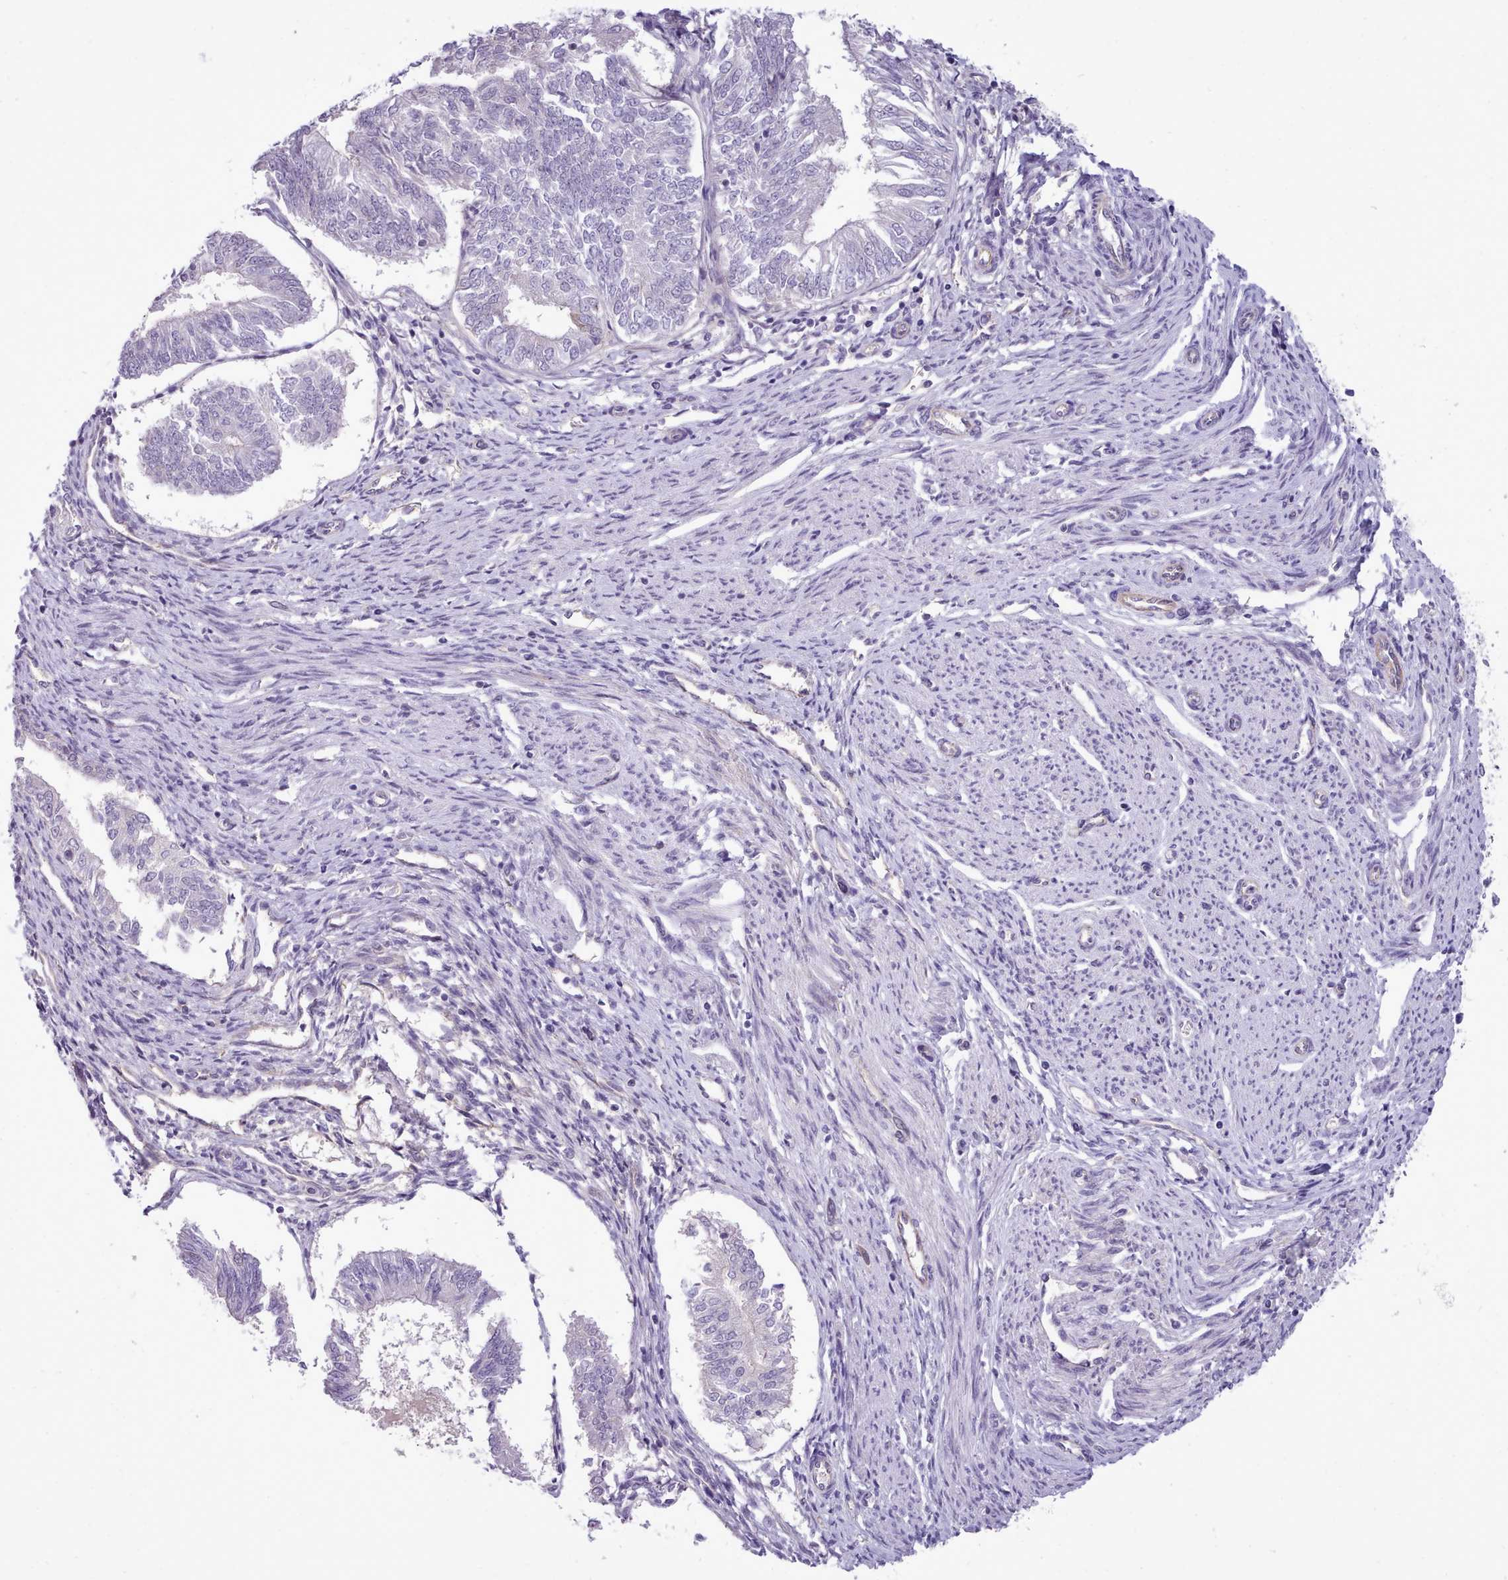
{"staining": {"intensity": "negative", "quantity": "none", "location": "none"}, "tissue": "endometrial cancer", "cell_type": "Tumor cells", "image_type": "cancer", "snomed": [{"axis": "morphology", "description": "Adenocarcinoma, NOS"}, {"axis": "topography", "description": "Endometrium"}], "caption": "Photomicrograph shows no significant protein expression in tumor cells of adenocarcinoma (endometrial).", "gene": "CYP2A13", "patient": {"sex": "female", "age": 58}}